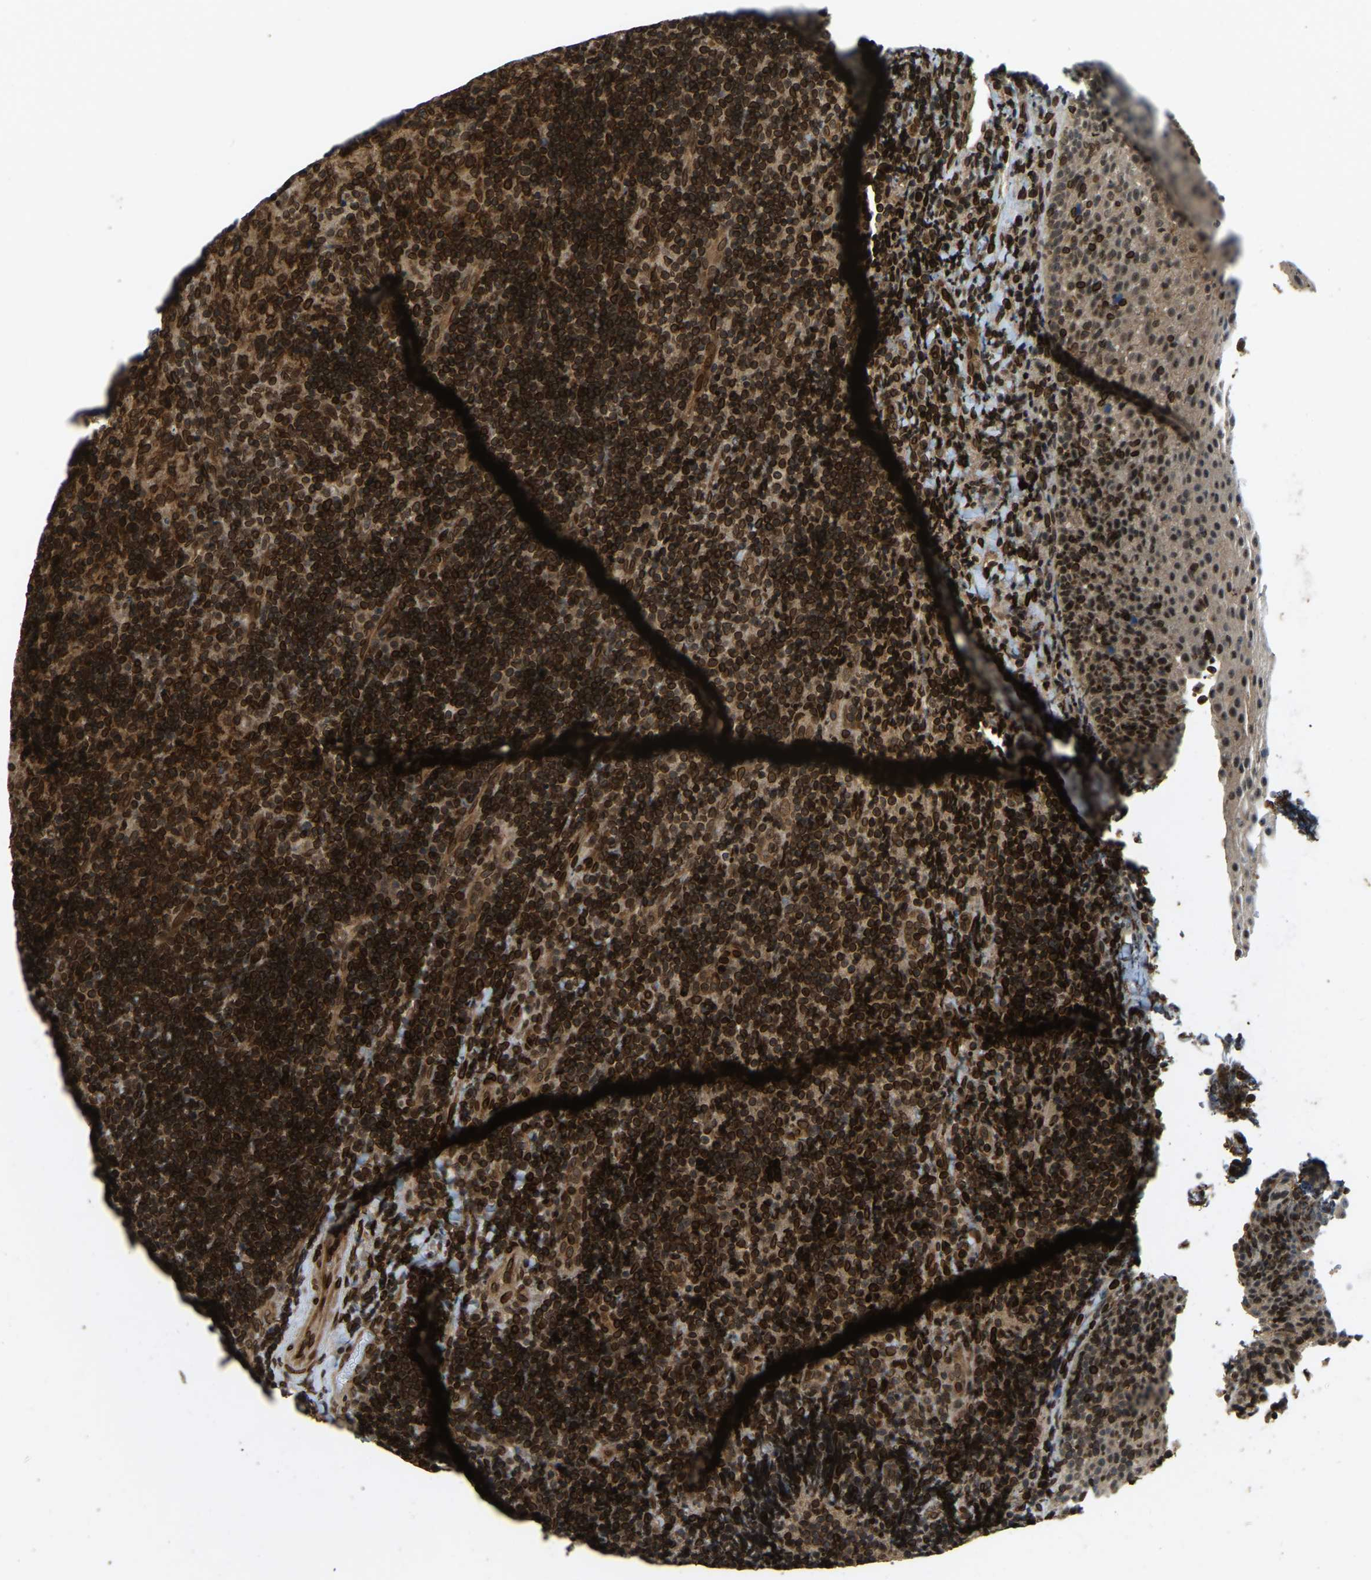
{"staining": {"intensity": "strong", "quantity": ">75%", "location": "cytoplasmic/membranous,nuclear"}, "tissue": "lymphoma", "cell_type": "Tumor cells", "image_type": "cancer", "snomed": [{"axis": "morphology", "description": "Malignant lymphoma, non-Hodgkin's type, High grade"}, {"axis": "topography", "description": "Tonsil"}], "caption": "Tumor cells exhibit high levels of strong cytoplasmic/membranous and nuclear staining in approximately >75% of cells in human malignant lymphoma, non-Hodgkin's type (high-grade). The protein of interest is stained brown, and the nuclei are stained in blue (DAB (3,3'-diaminobenzidine) IHC with brightfield microscopy, high magnification).", "gene": "SYNE1", "patient": {"sex": "female", "age": 36}}